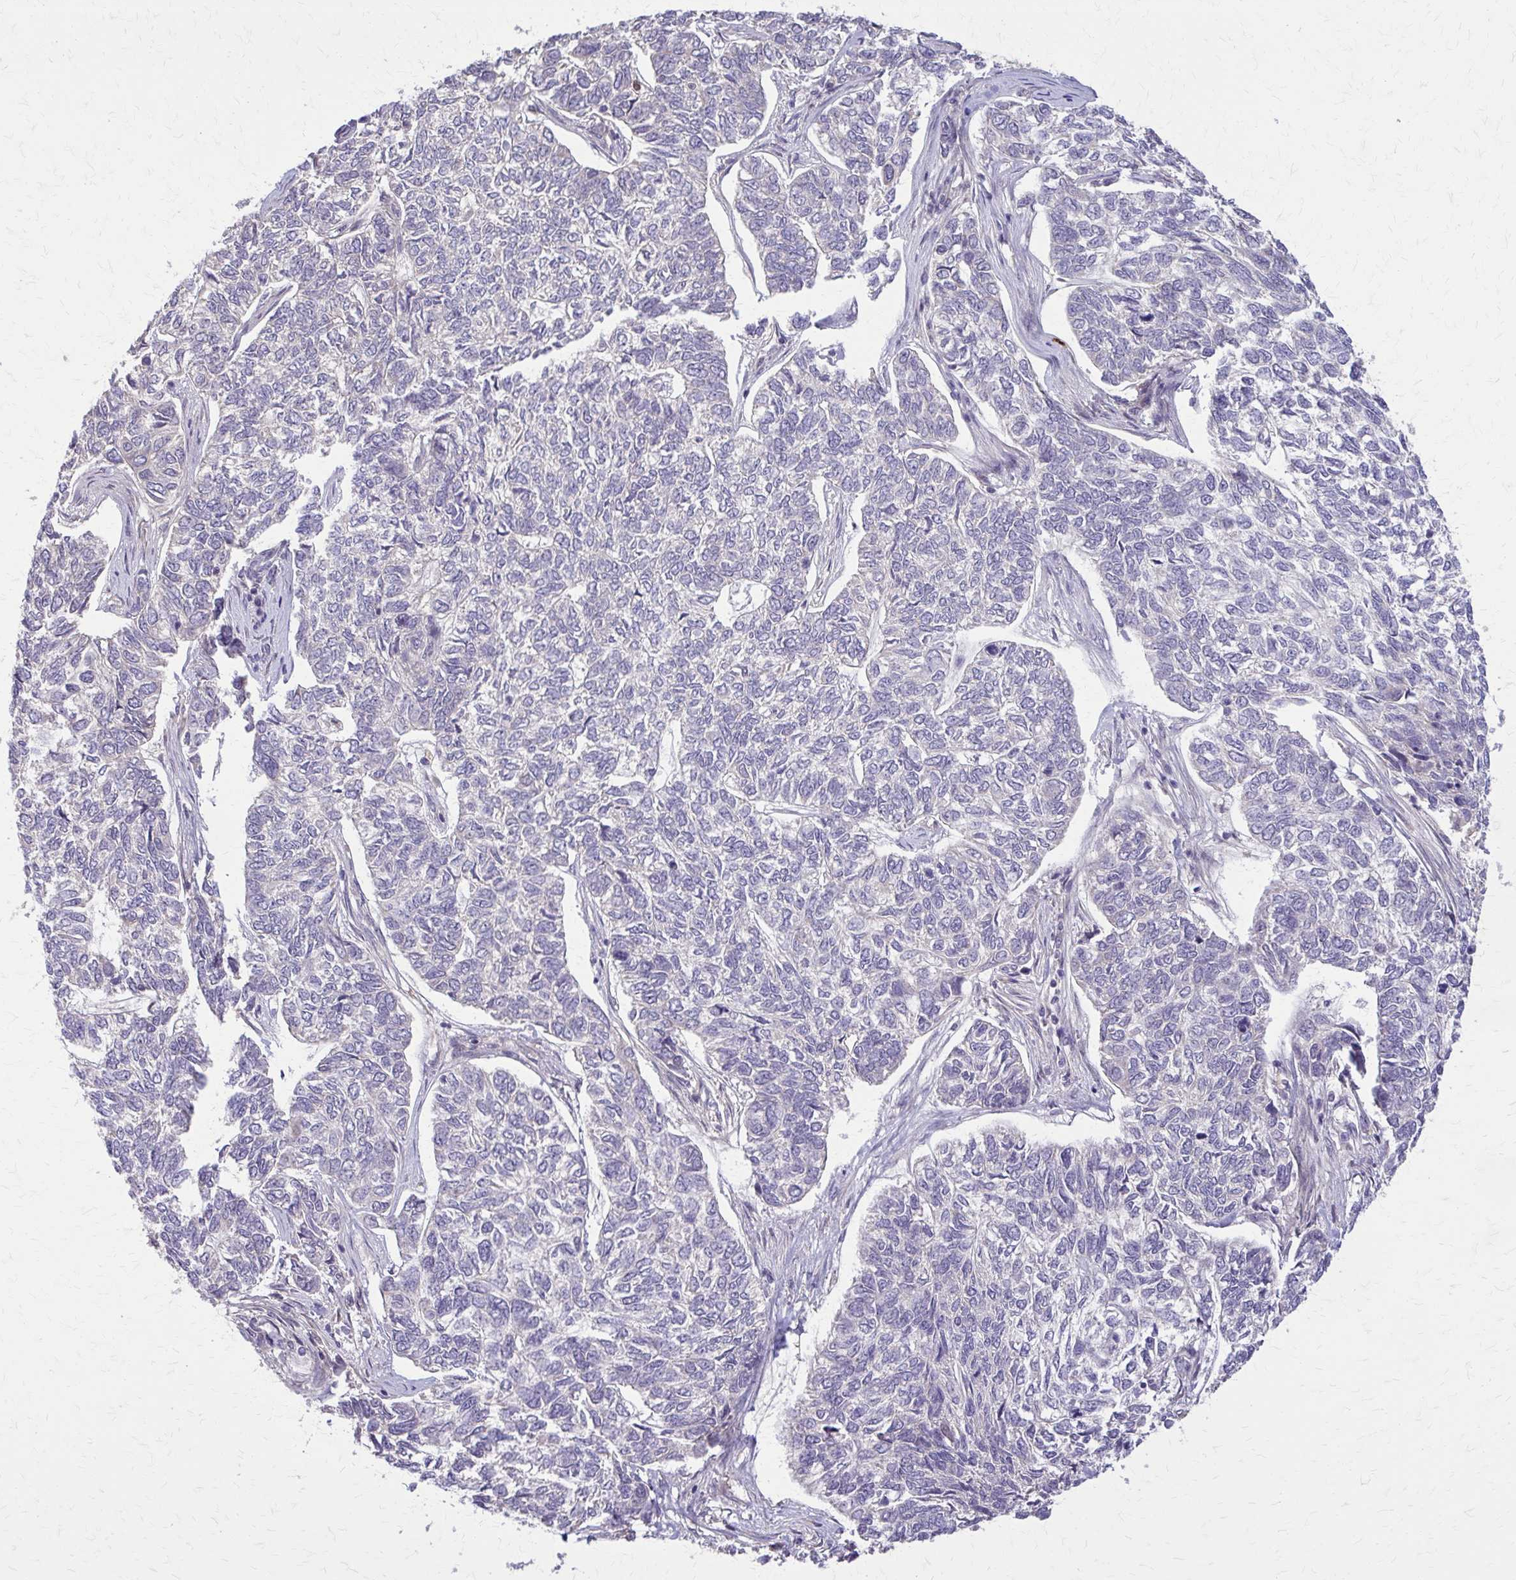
{"staining": {"intensity": "negative", "quantity": "none", "location": "none"}, "tissue": "skin cancer", "cell_type": "Tumor cells", "image_type": "cancer", "snomed": [{"axis": "morphology", "description": "Basal cell carcinoma"}, {"axis": "topography", "description": "Skin"}], "caption": "The histopathology image displays no staining of tumor cells in basal cell carcinoma (skin). (DAB immunohistochemistry, high magnification).", "gene": "NRBF2", "patient": {"sex": "female", "age": 65}}